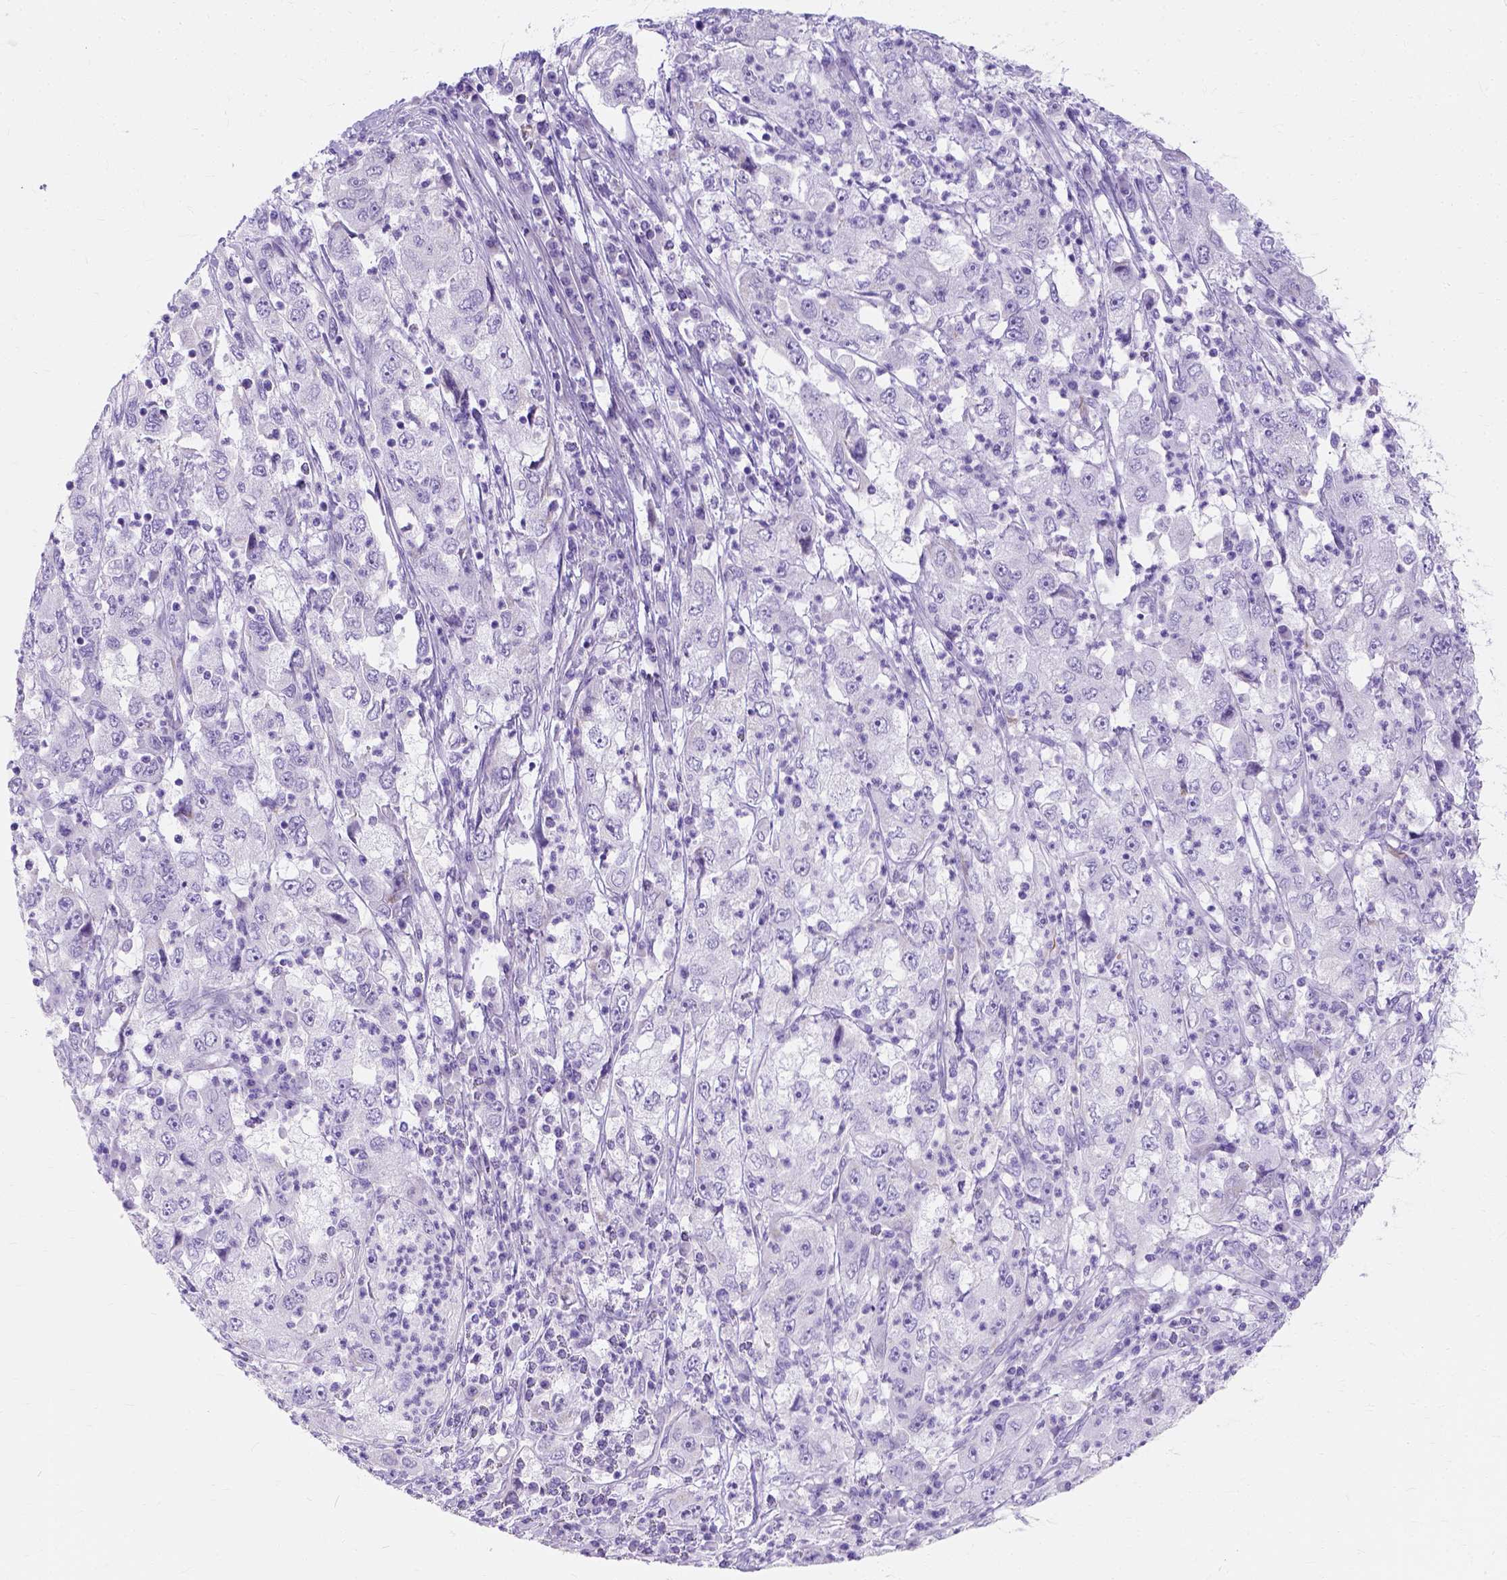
{"staining": {"intensity": "negative", "quantity": "none", "location": "none"}, "tissue": "cervical cancer", "cell_type": "Tumor cells", "image_type": "cancer", "snomed": [{"axis": "morphology", "description": "Squamous cell carcinoma, NOS"}, {"axis": "topography", "description": "Cervix"}], "caption": "A high-resolution photomicrograph shows immunohistochemistry staining of cervical cancer, which displays no significant expression in tumor cells.", "gene": "MYH15", "patient": {"sex": "female", "age": 36}}